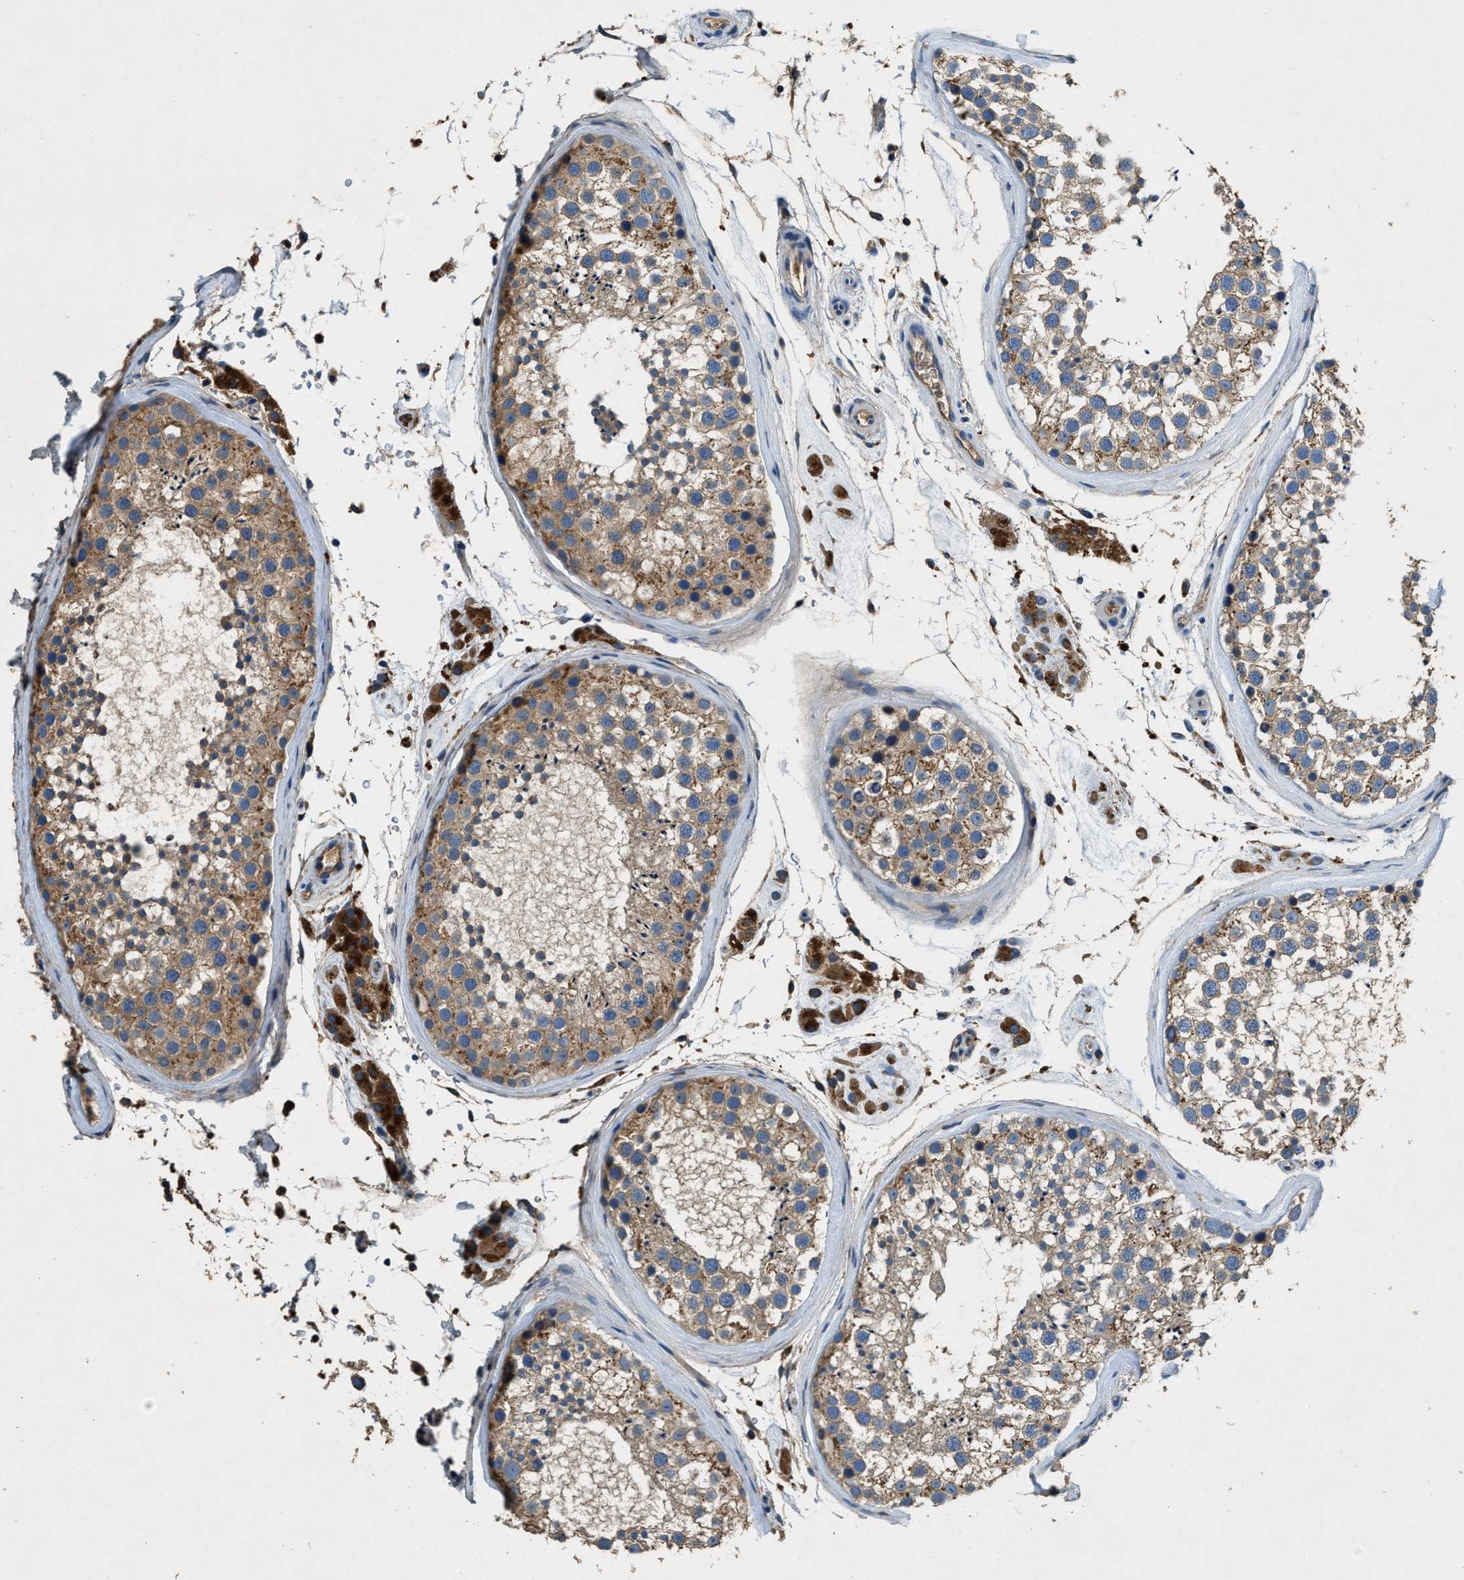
{"staining": {"intensity": "moderate", "quantity": ">75%", "location": "cytoplasmic/membranous"}, "tissue": "testis", "cell_type": "Cells in seminiferous ducts", "image_type": "normal", "snomed": [{"axis": "morphology", "description": "Normal tissue, NOS"}, {"axis": "topography", "description": "Testis"}], "caption": "Protein expression analysis of benign testis displays moderate cytoplasmic/membranous expression in approximately >75% of cells in seminiferous ducts. Immunohistochemistry (ihc) stains the protein of interest in brown and the nuclei are stained blue.", "gene": "BLOC1S1", "patient": {"sex": "male", "age": 46}}